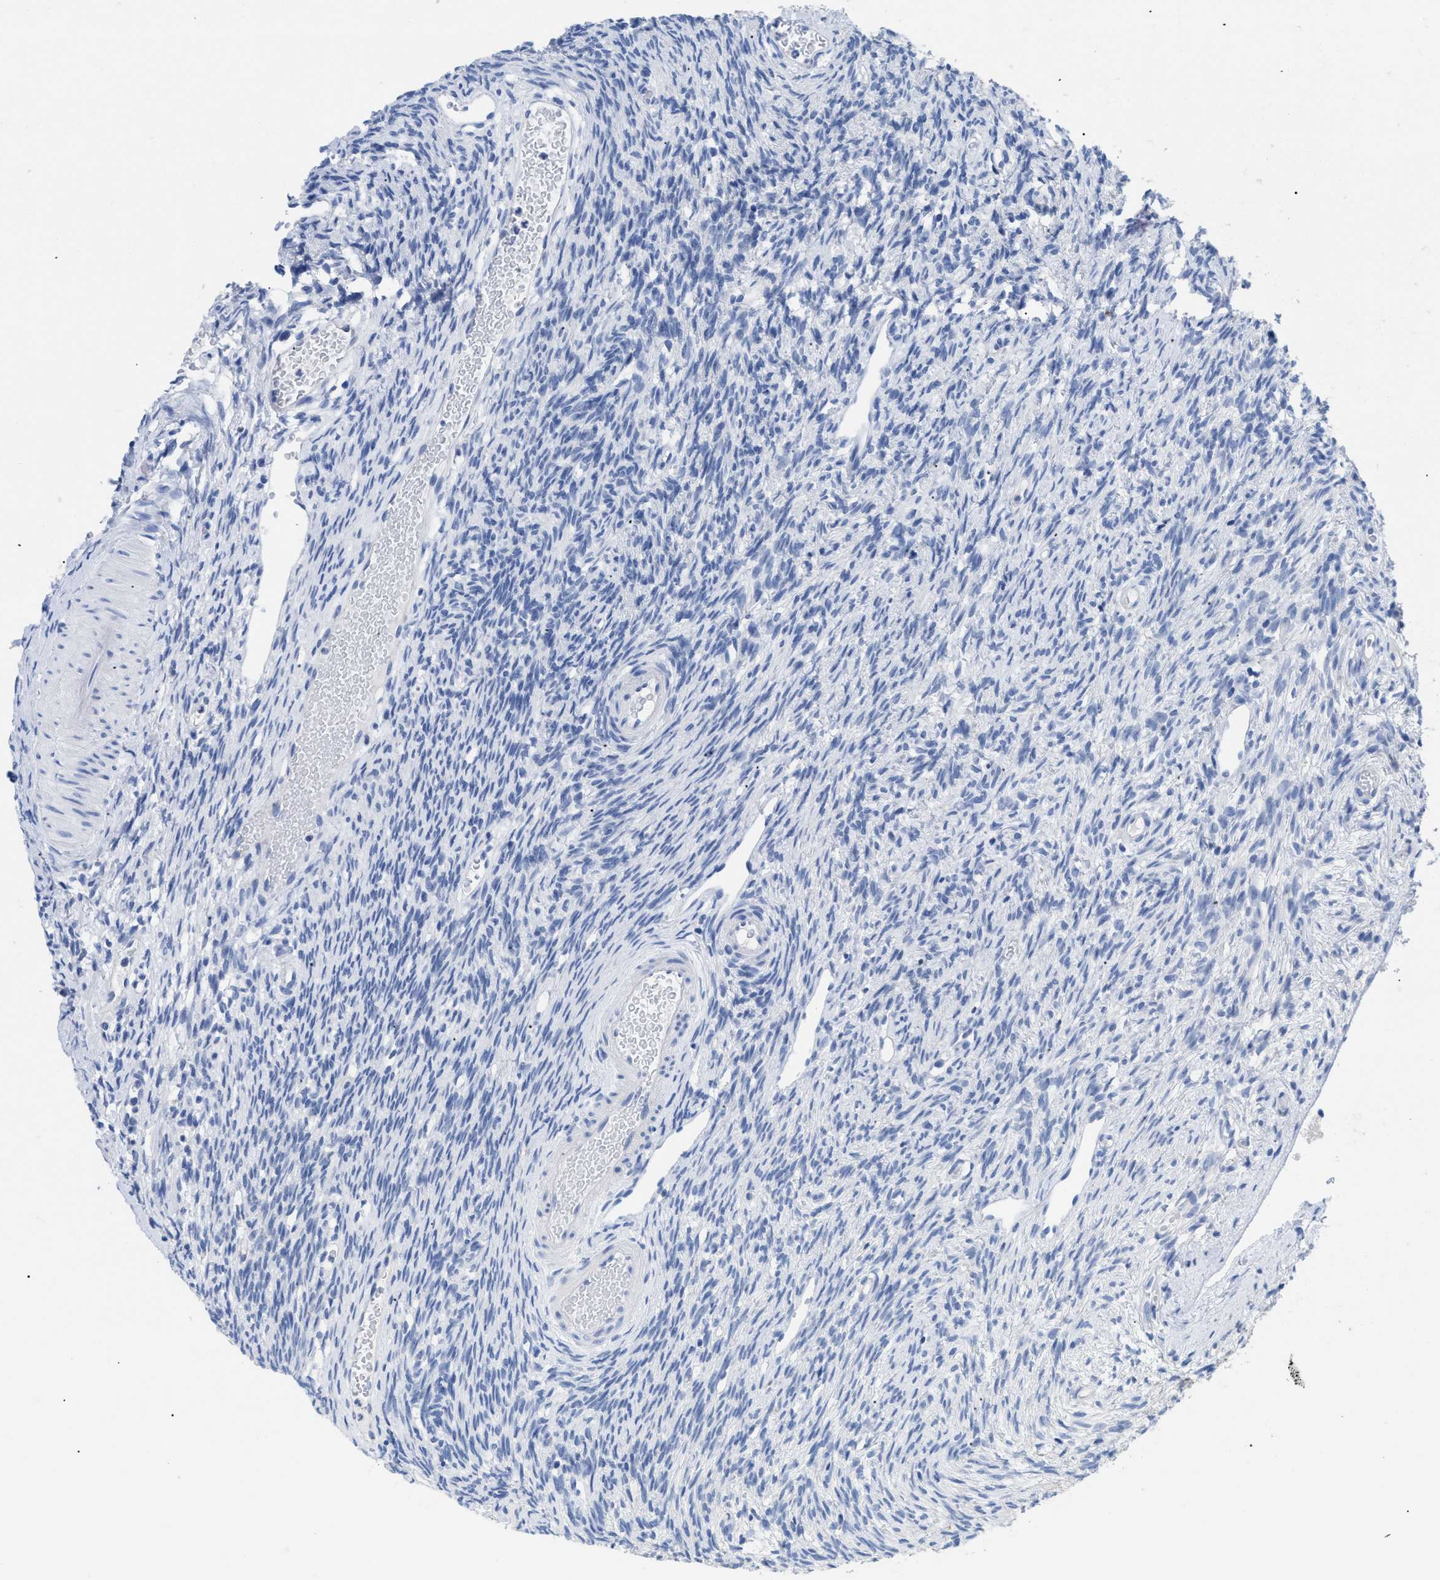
{"staining": {"intensity": "negative", "quantity": "none", "location": "none"}, "tissue": "ovary", "cell_type": "Ovarian stroma cells", "image_type": "normal", "snomed": [{"axis": "morphology", "description": "Normal tissue, NOS"}, {"axis": "topography", "description": "Ovary"}], "caption": "Immunohistochemical staining of benign human ovary displays no significant positivity in ovarian stroma cells.", "gene": "APOBEC2", "patient": {"sex": "female", "age": 33}}